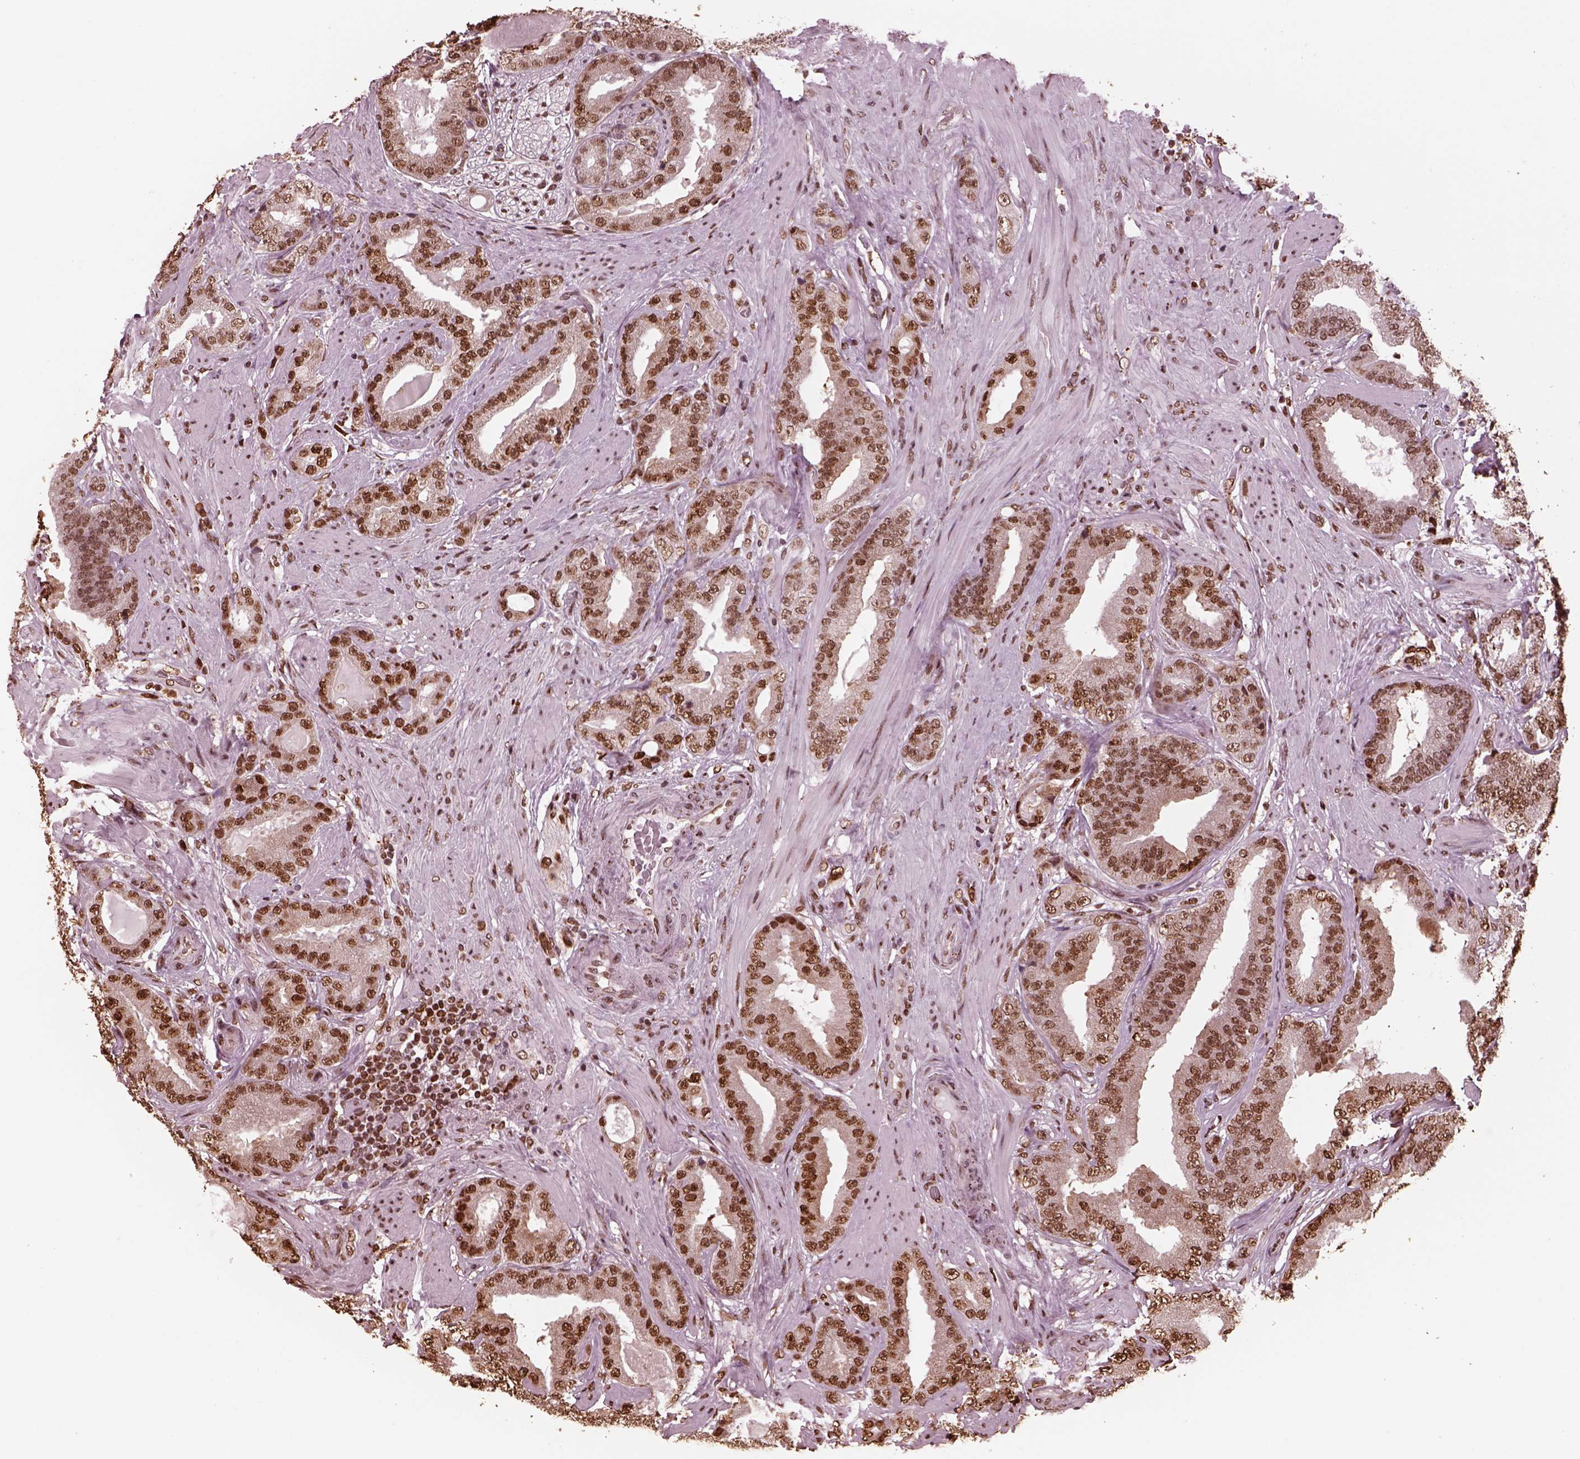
{"staining": {"intensity": "moderate", "quantity": ">75%", "location": "nuclear"}, "tissue": "prostate cancer", "cell_type": "Tumor cells", "image_type": "cancer", "snomed": [{"axis": "morphology", "description": "Adenocarcinoma, Low grade"}, {"axis": "topography", "description": "Prostate"}], "caption": "Protein staining of prostate cancer (adenocarcinoma (low-grade)) tissue displays moderate nuclear staining in approximately >75% of tumor cells. The staining was performed using DAB (3,3'-diaminobenzidine) to visualize the protein expression in brown, while the nuclei were stained in blue with hematoxylin (Magnification: 20x).", "gene": "NSD1", "patient": {"sex": "male", "age": 60}}